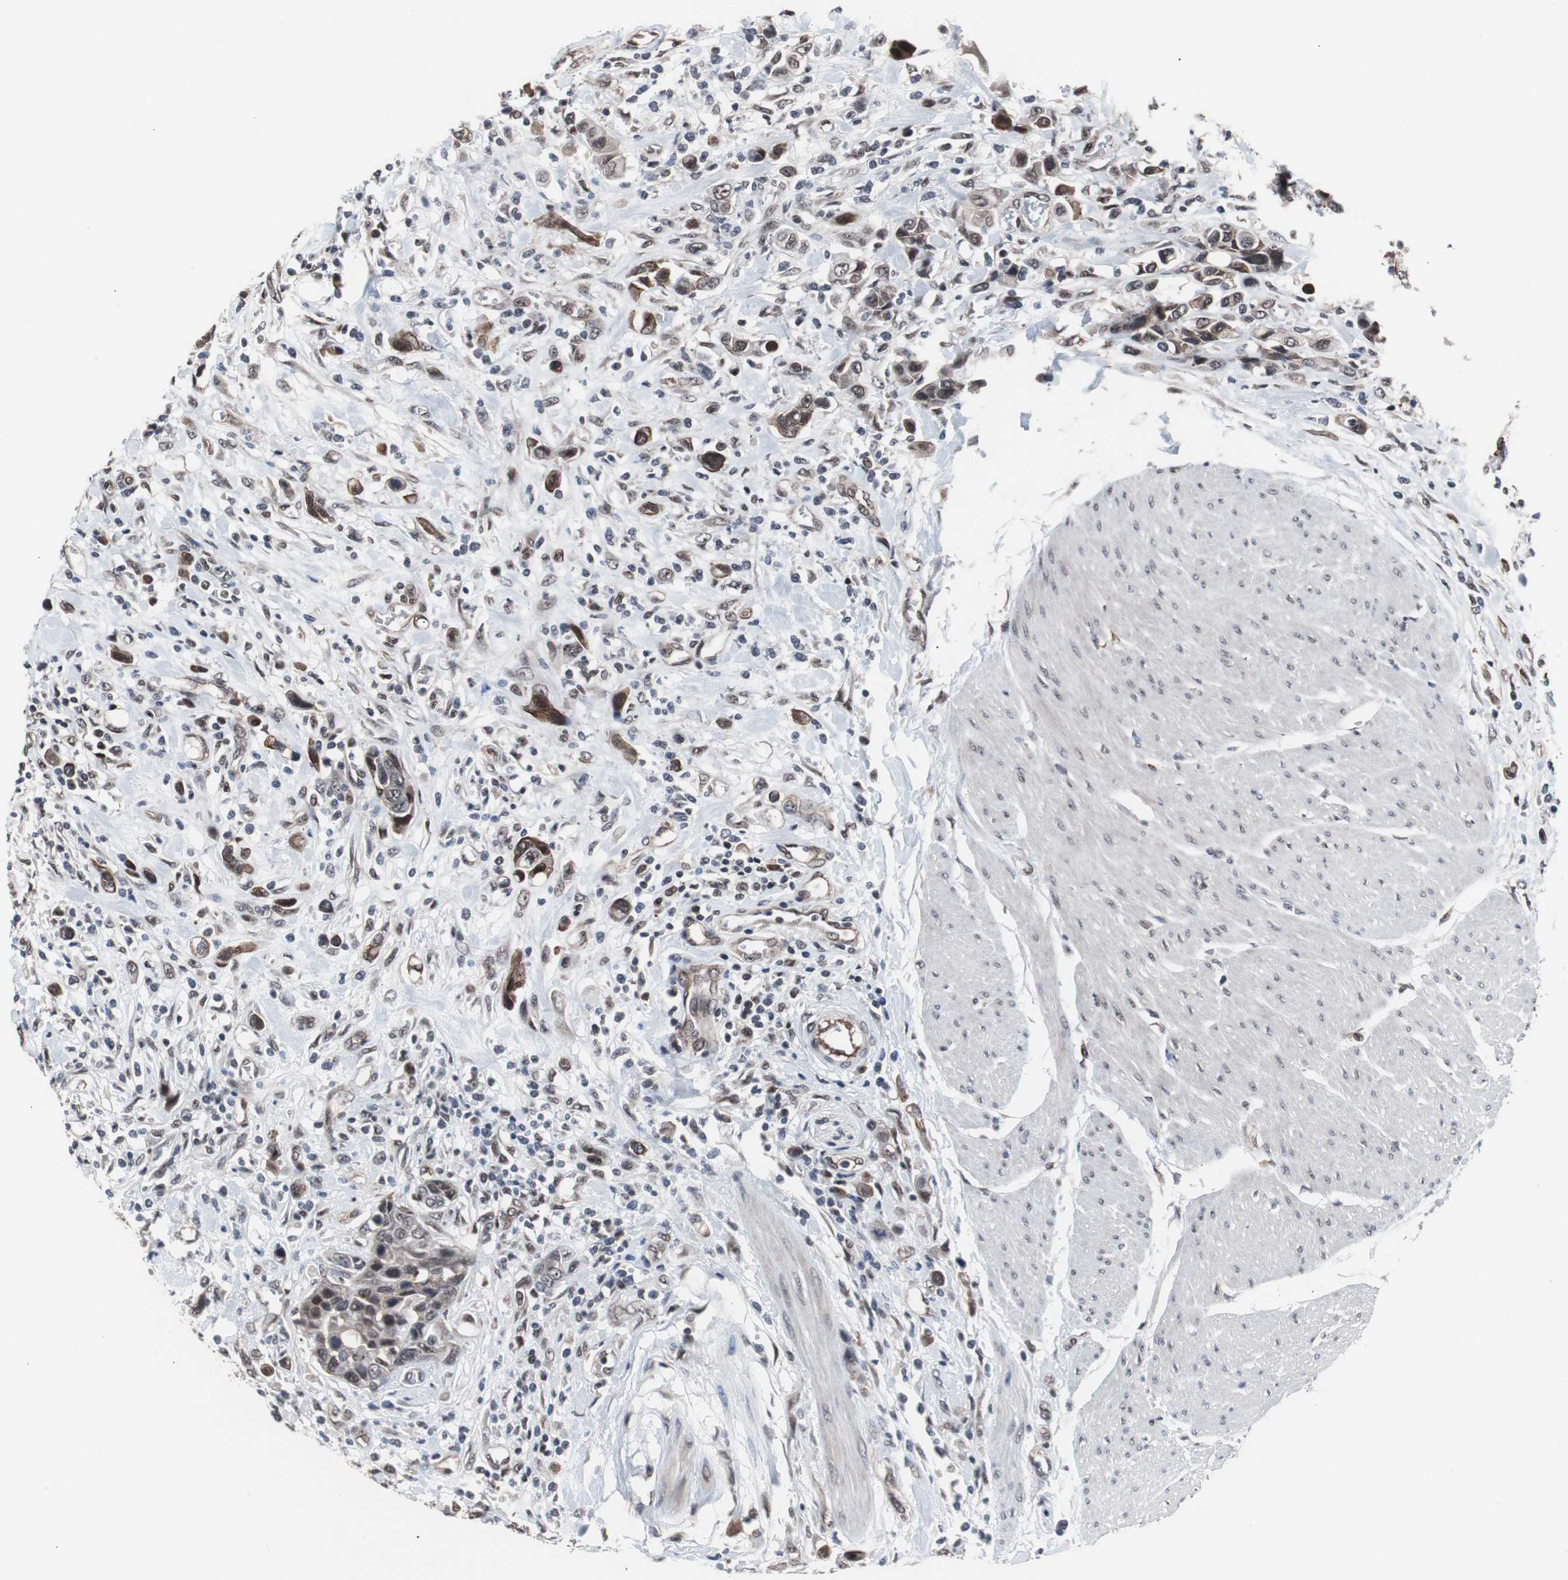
{"staining": {"intensity": "moderate", "quantity": "25%-75%", "location": "nuclear"}, "tissue": "urothelial cancer", "cell_type": "Tumor cells", "image_type": "cancer", "snomed": [{"axis": "morphology", "description": "Urothelial carcinoma, High grade"}, {"axis": "topography", "description": "Urinary bladder"}], "caption": "A brown stain highlights moderate nuclear staining of a protein in urothelial cancer tumor cells.", "gene": "GTF2F2", "patient": {"sex": "male", "age": 50}}